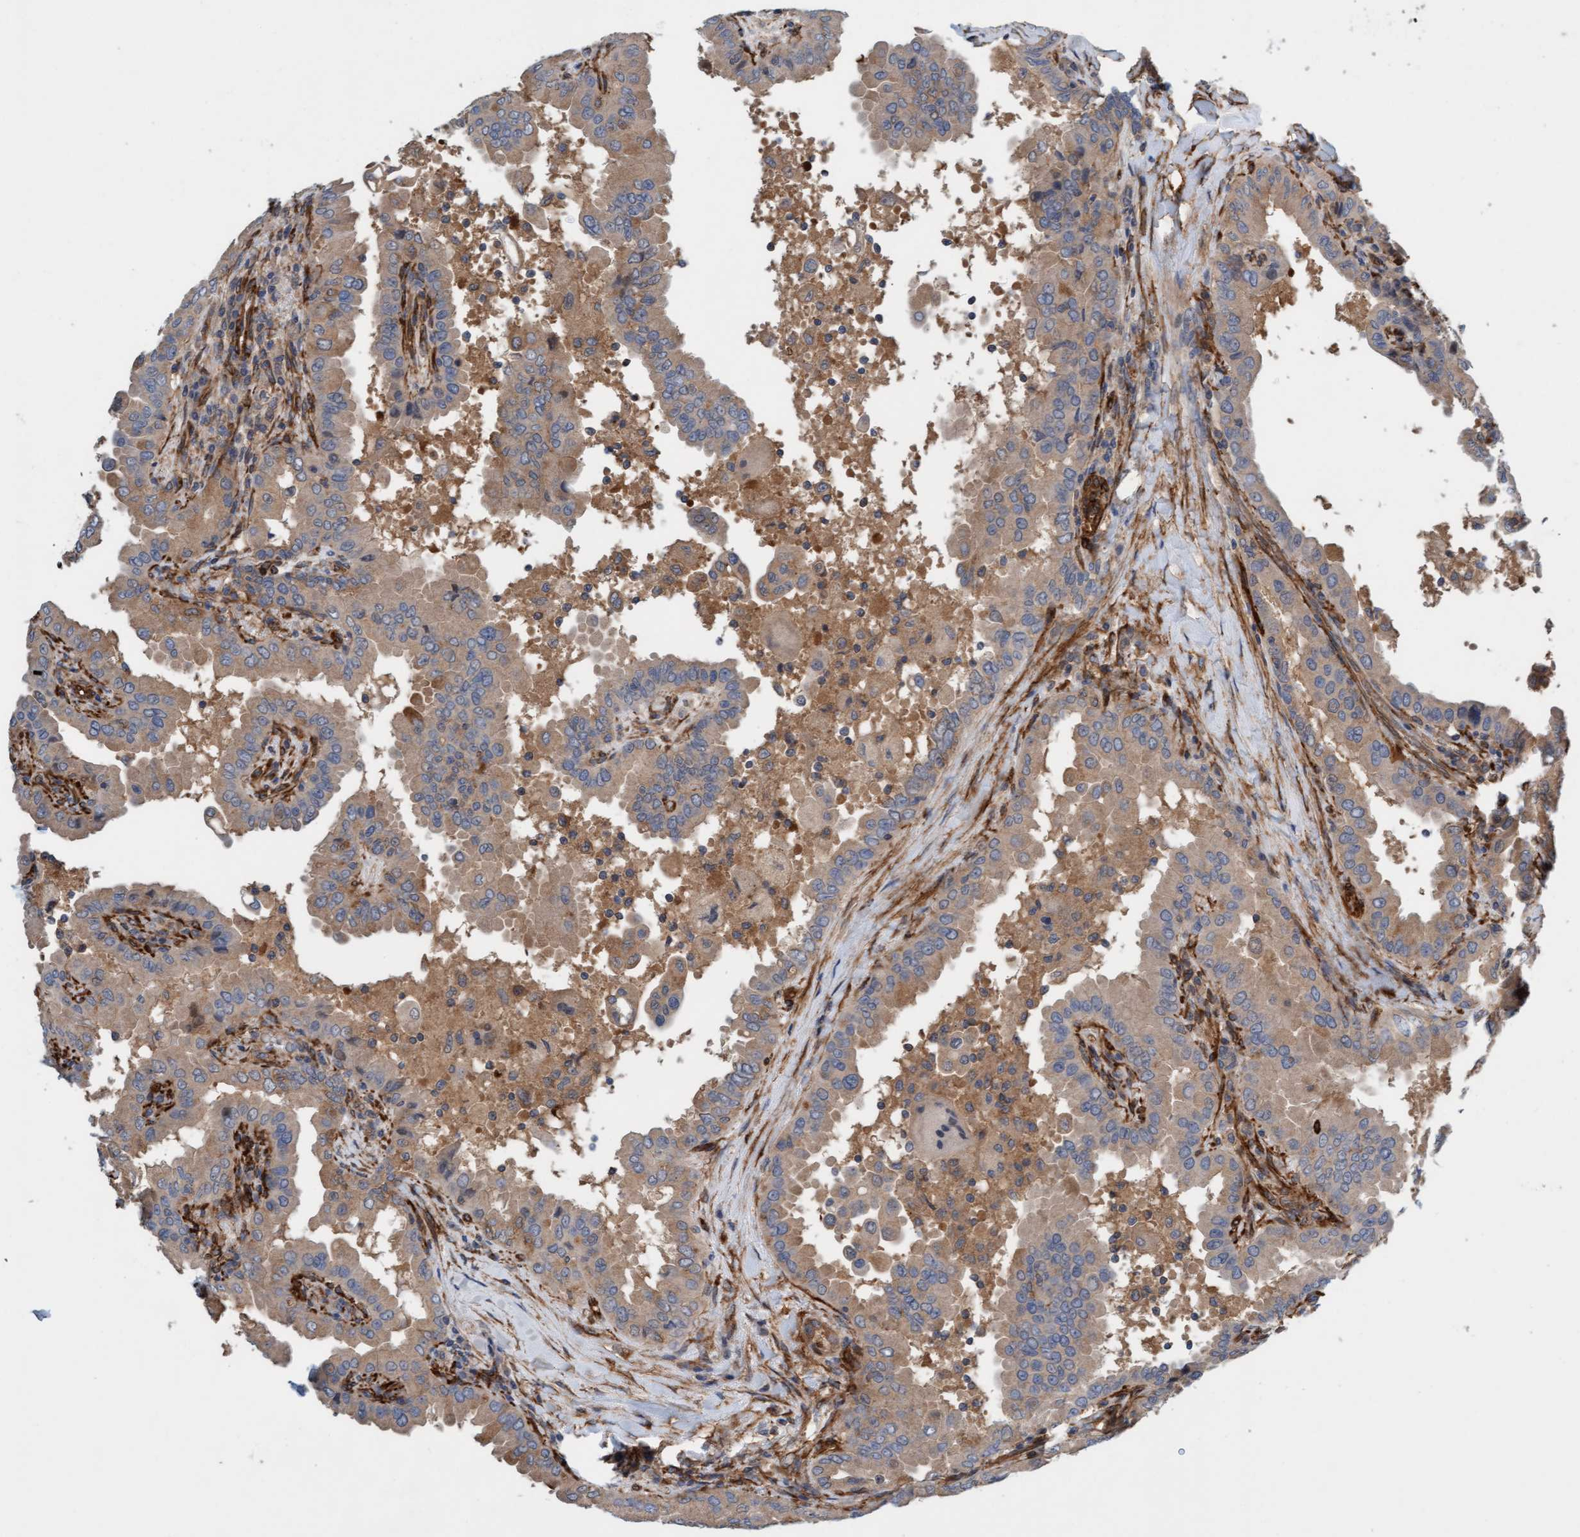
{"staining": {"intensity": "weak", "quantity": ">75%", "location": "cytoplasmic/membranous"}, "tissue": "thyroid cancer", "cell_type": "Tumor cells", "image_type": "cancer", "snomed": [{"axis": "morphology", "description": "Papillary adenocarcinoma, NOS"}, {"axis": "topography", "description": "Thyroid gland"}], "caption": "Immunohistochemical staining of human papillary adenocarcinoma (thyroid) reveals low levels of weak cytoplasmic/membranous expression in approximately >75% of tumor cells.", "gene": "FMNL3", "patient": {"sex": "male", "age": 33}}